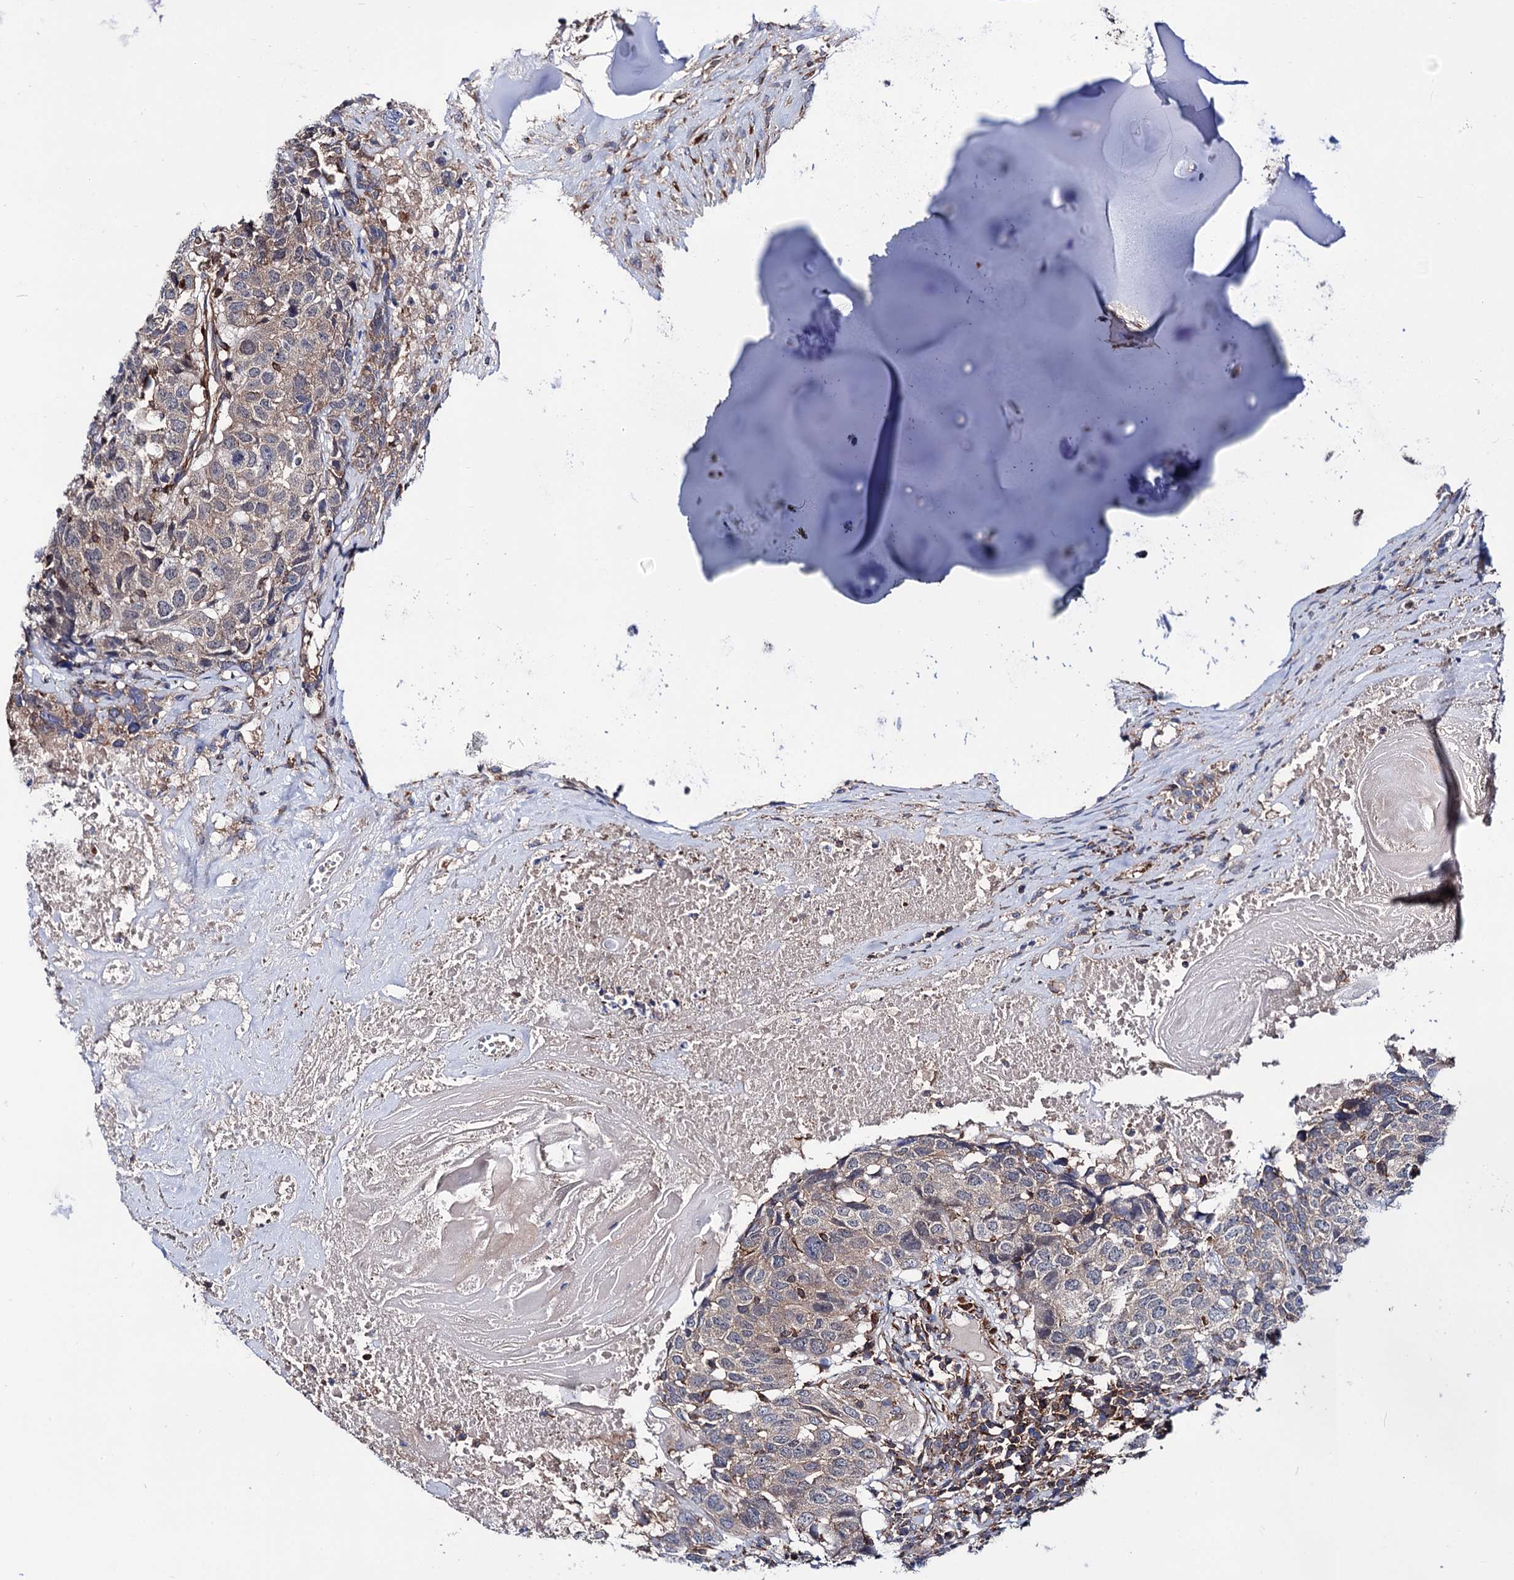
{"staining": {"intensity": "weak", "quantity": "25%-75%", "location": "cytoplasmic/membranous"}, "tissue": "head and neck cancer", "cell_type": "Tumor cells", "image_type": "cancer", "snomed": [{"axis": "morphology", "description": "Squamous cell carcinoma, NOS"}, {"axis": "topography", "description": "Head-Neck"}], "caption": "A low amount of weak cytoplasmic/membranous positivity is identified in about 25%-75% of tumor cells in head and neck squamous cell carcinoma tissue. The protein of interest is stained brown, and the nuclei are stained in blue (DAB IHC with brightfield microscopy, high magnification).", "gene": "DEF6", "patient": {"sex": "male", "age": 66}}